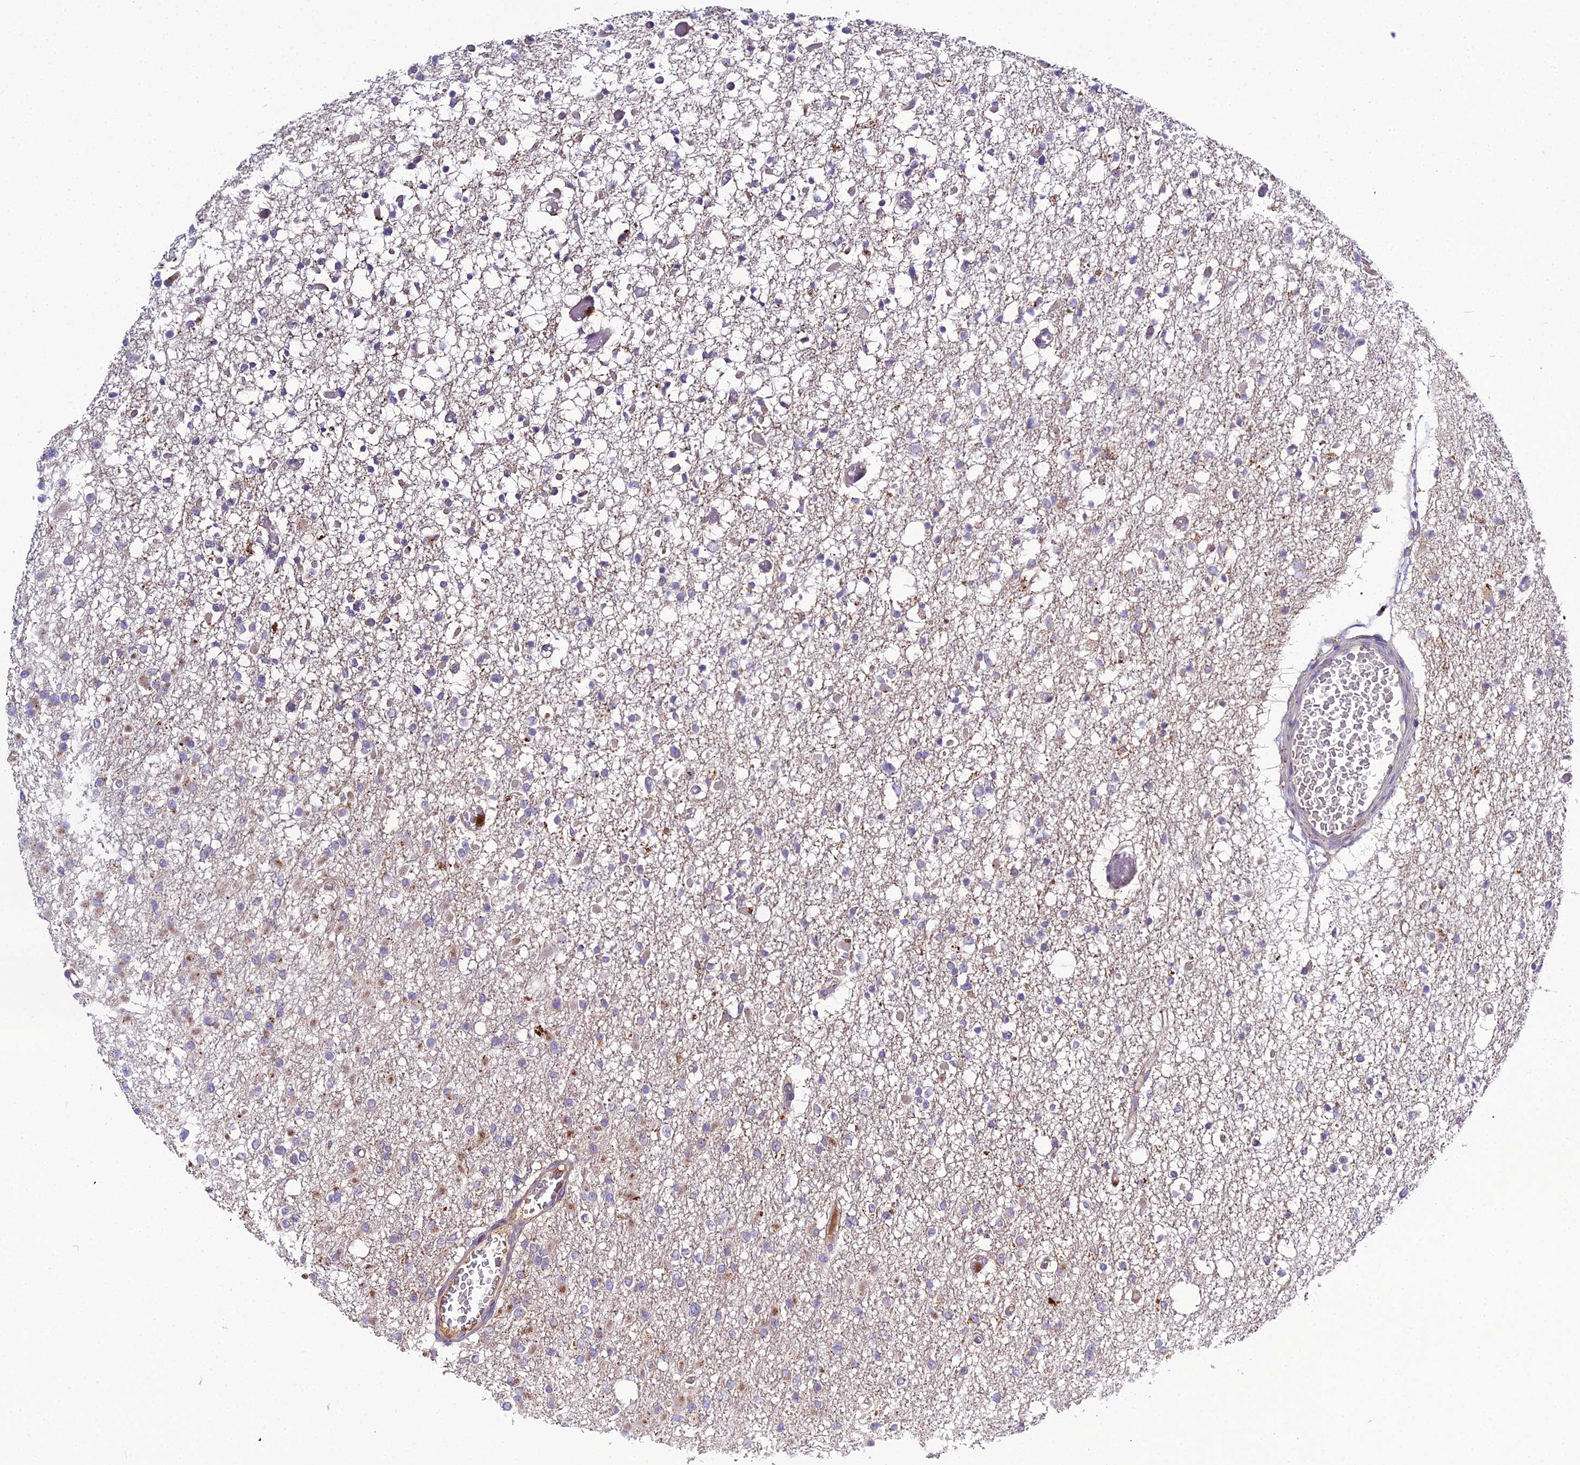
{"staining": {"intensity": "negative", "quantity": "none", "location": "none"}, "tissue": "glioma", "cell_type": "Tumor cells", "image_type": "cancer", "snomed": [{"axis": "morphology", "description": "Glioma, malignant, Low grade"}, {"axis": "topography", "description": "Brain"}], "caption": "Tumor cells are negative for brown protein staining in low-grade glioma (malignant).", "gene": "EID2", "patient": {"sex": "female", "age": 22}}